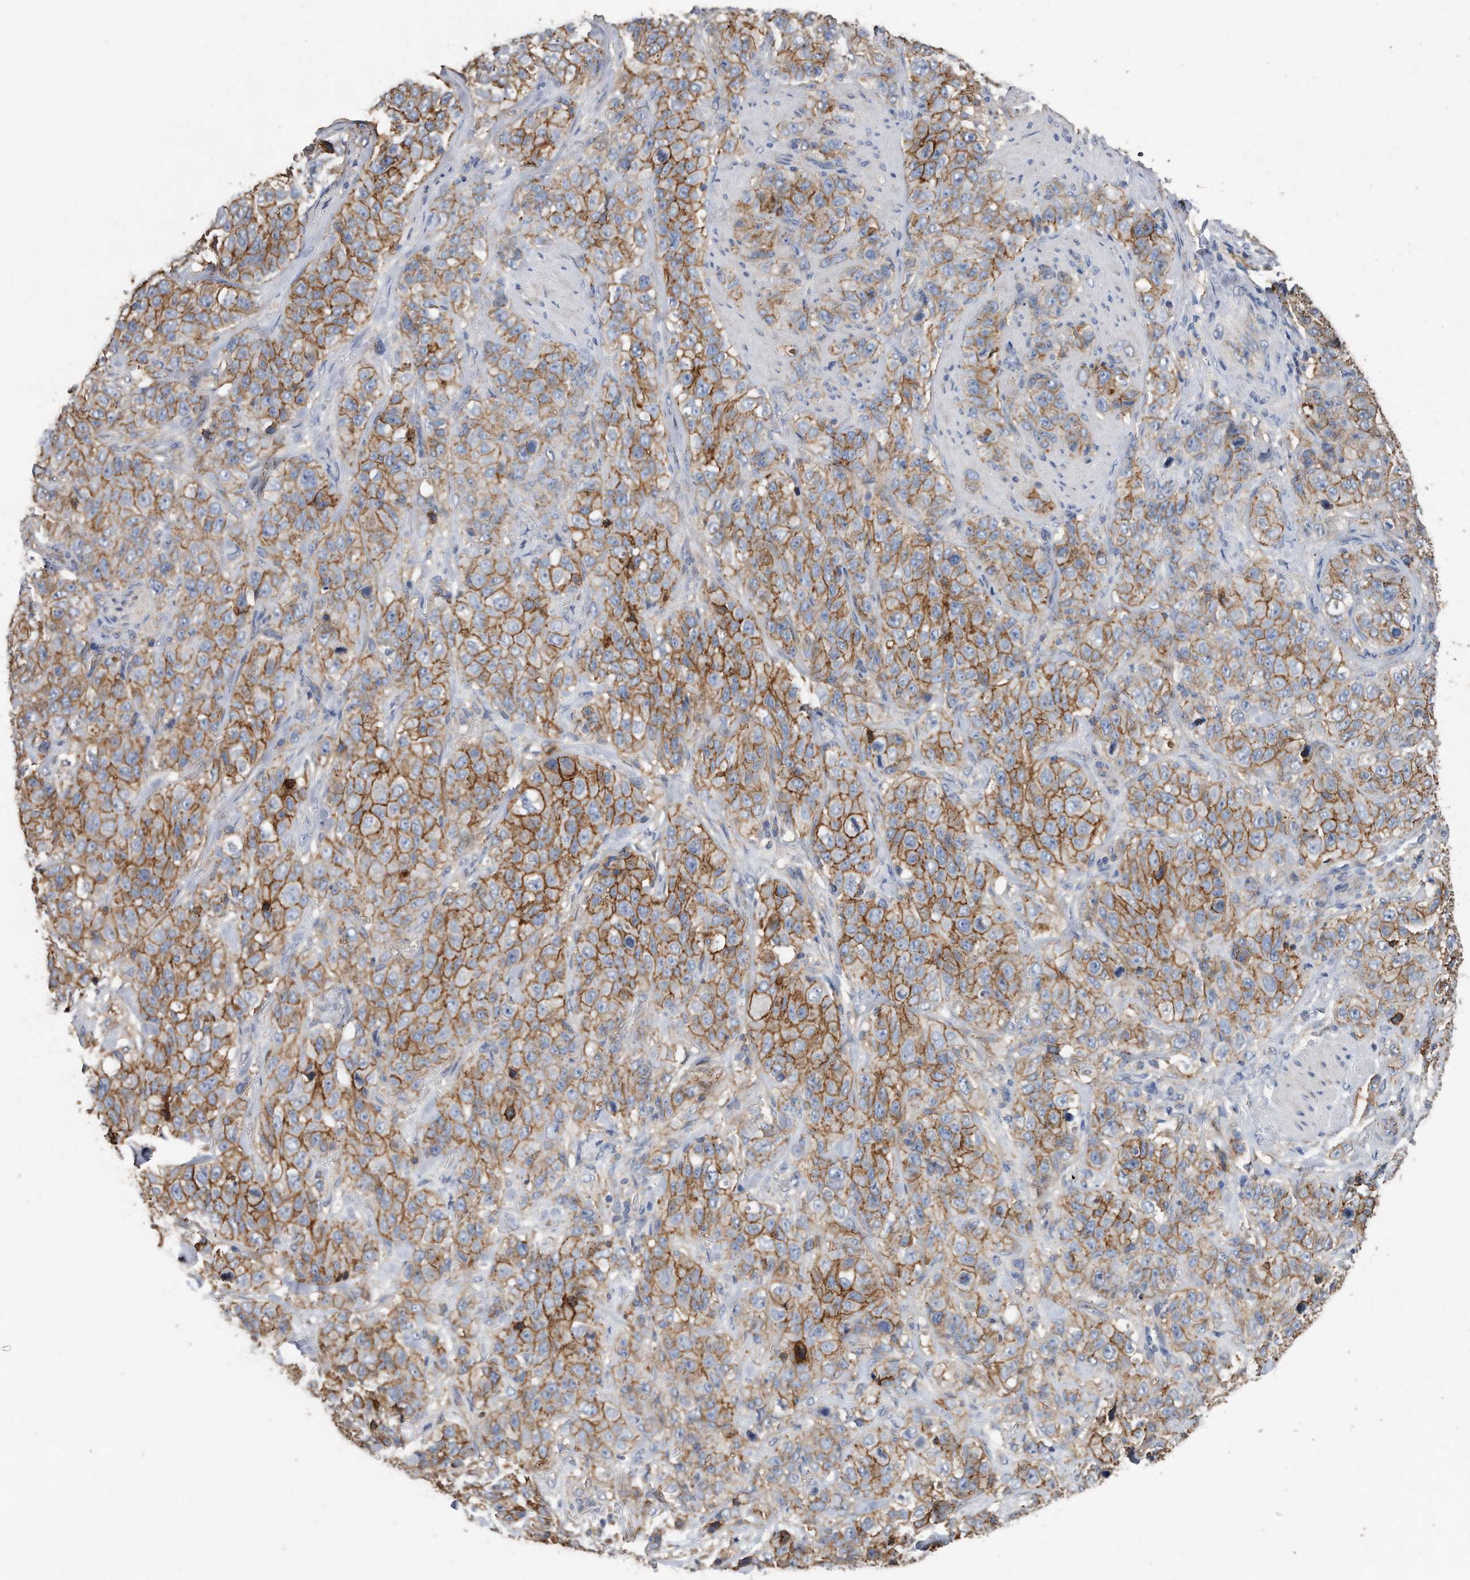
{"staining": {"intensity": "moderate", "quantity": ">75%", "location": "cytoplasmic/membranous"}, "tissue": "stomach cancer", "cell_type": "Tumor cells", "image_type": "cancer", "snomed": [{"axis": "morphology", "description": "Adenocarcinoma, NOS"}, {"axis": "topography", "description": "Stomach"}], "caption": "Stomach adenocarcinoma stained for a protein (brown) reveals moderate cytoplasmic/membranous positive expression in about >75% of tumor cells.", "gene": "CDCP1", "patient": {"sex": "male", "age": 48}}